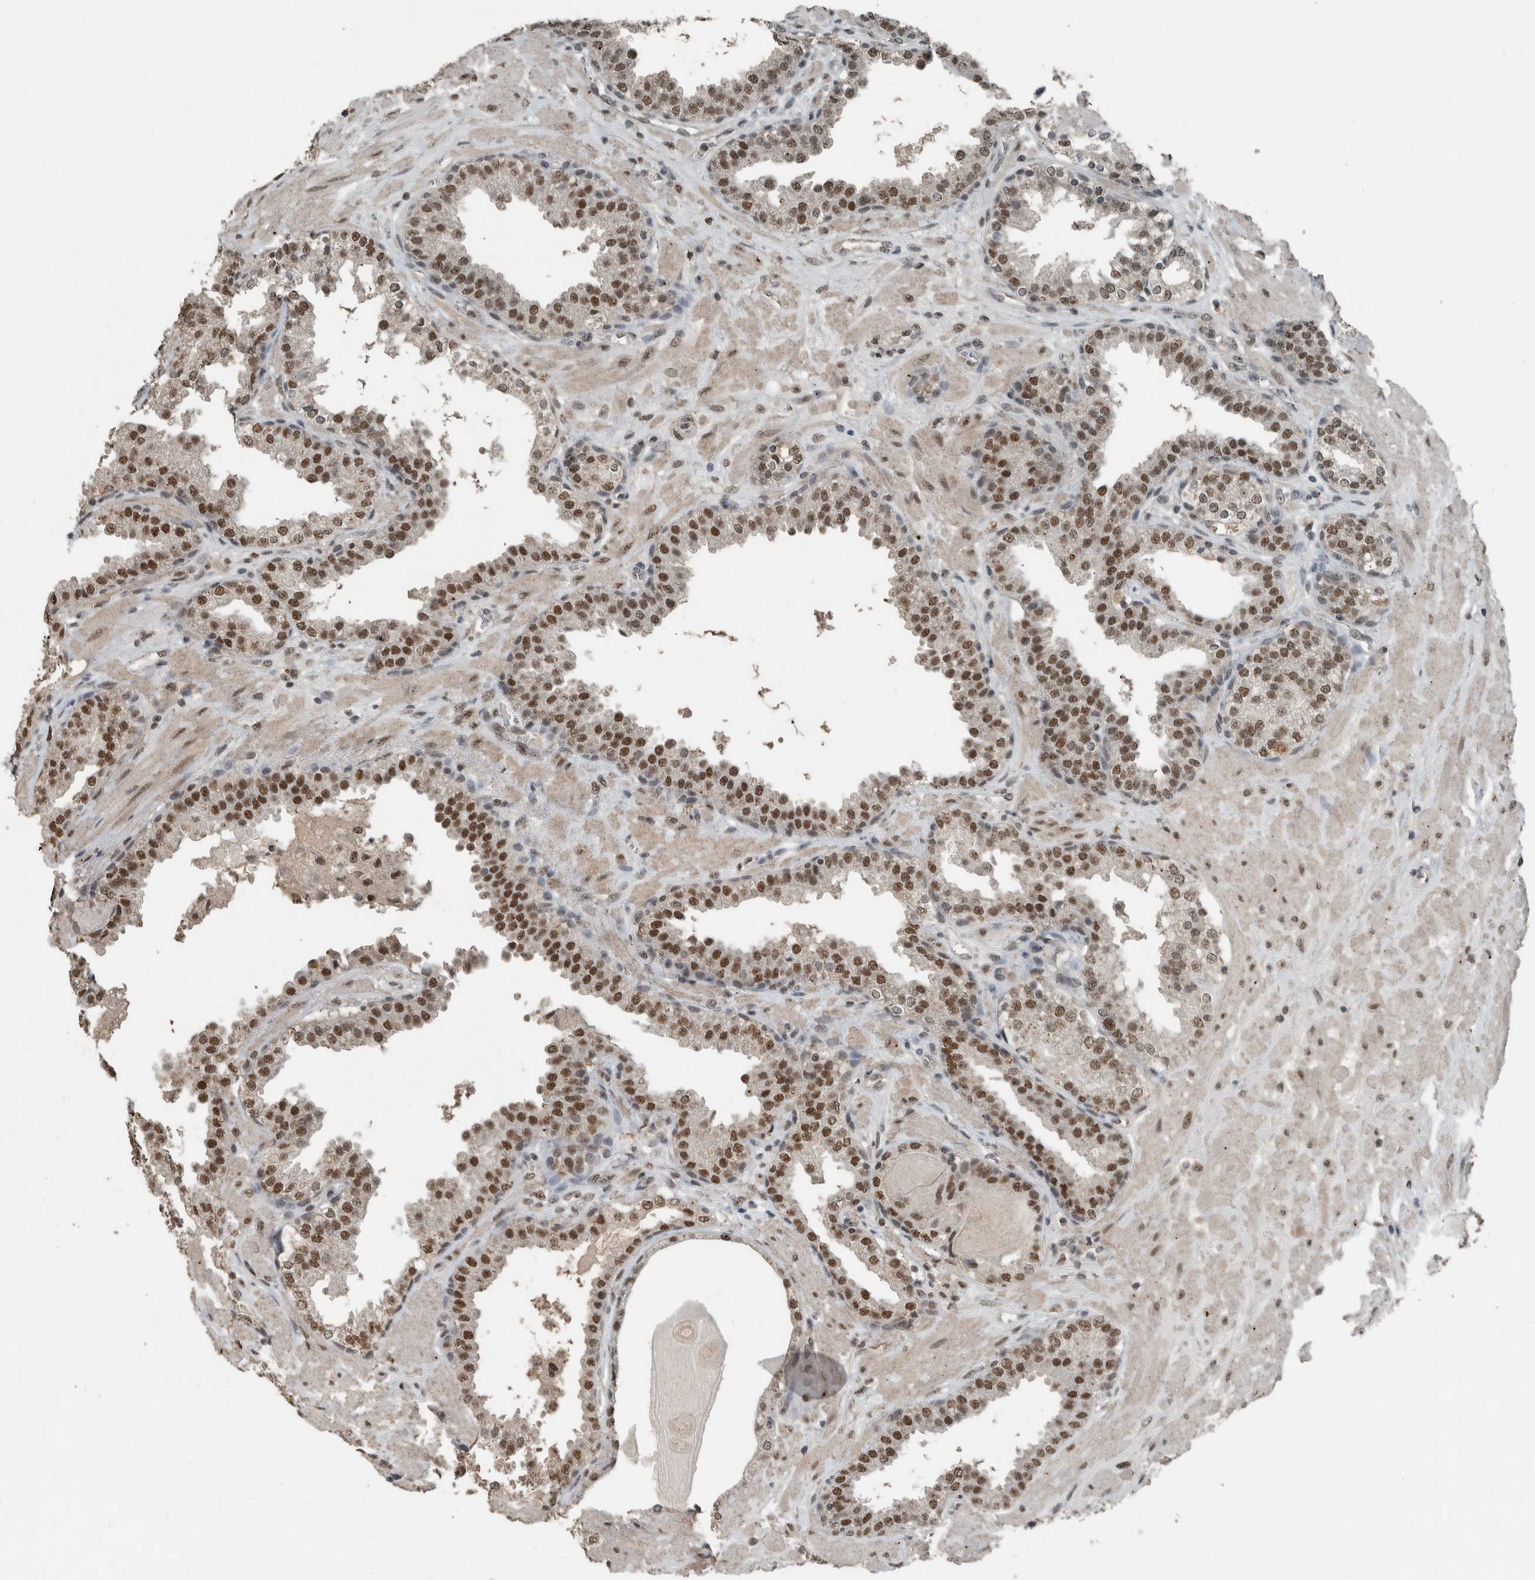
{"staining": {"intensity": "strong", "quantity": ">75%", "location": "nuclear"}, "tissue": "prostate", "cell_type": "Glandular cells", "image_type": "normal", "snomed": [{"axis": "morphology", "description": "Normal tissue, NOS"}, {"axis": "topography", "description": "Prostate"}], "caption": "Immunohistochemistry histopathology image of normal prostate stained for a protein (brown), which shows high levels of strong nuclear expression in about >75% of glandular cells.", "gene": "ZNF24", "patient": {"sex": "male", "age": 51}}